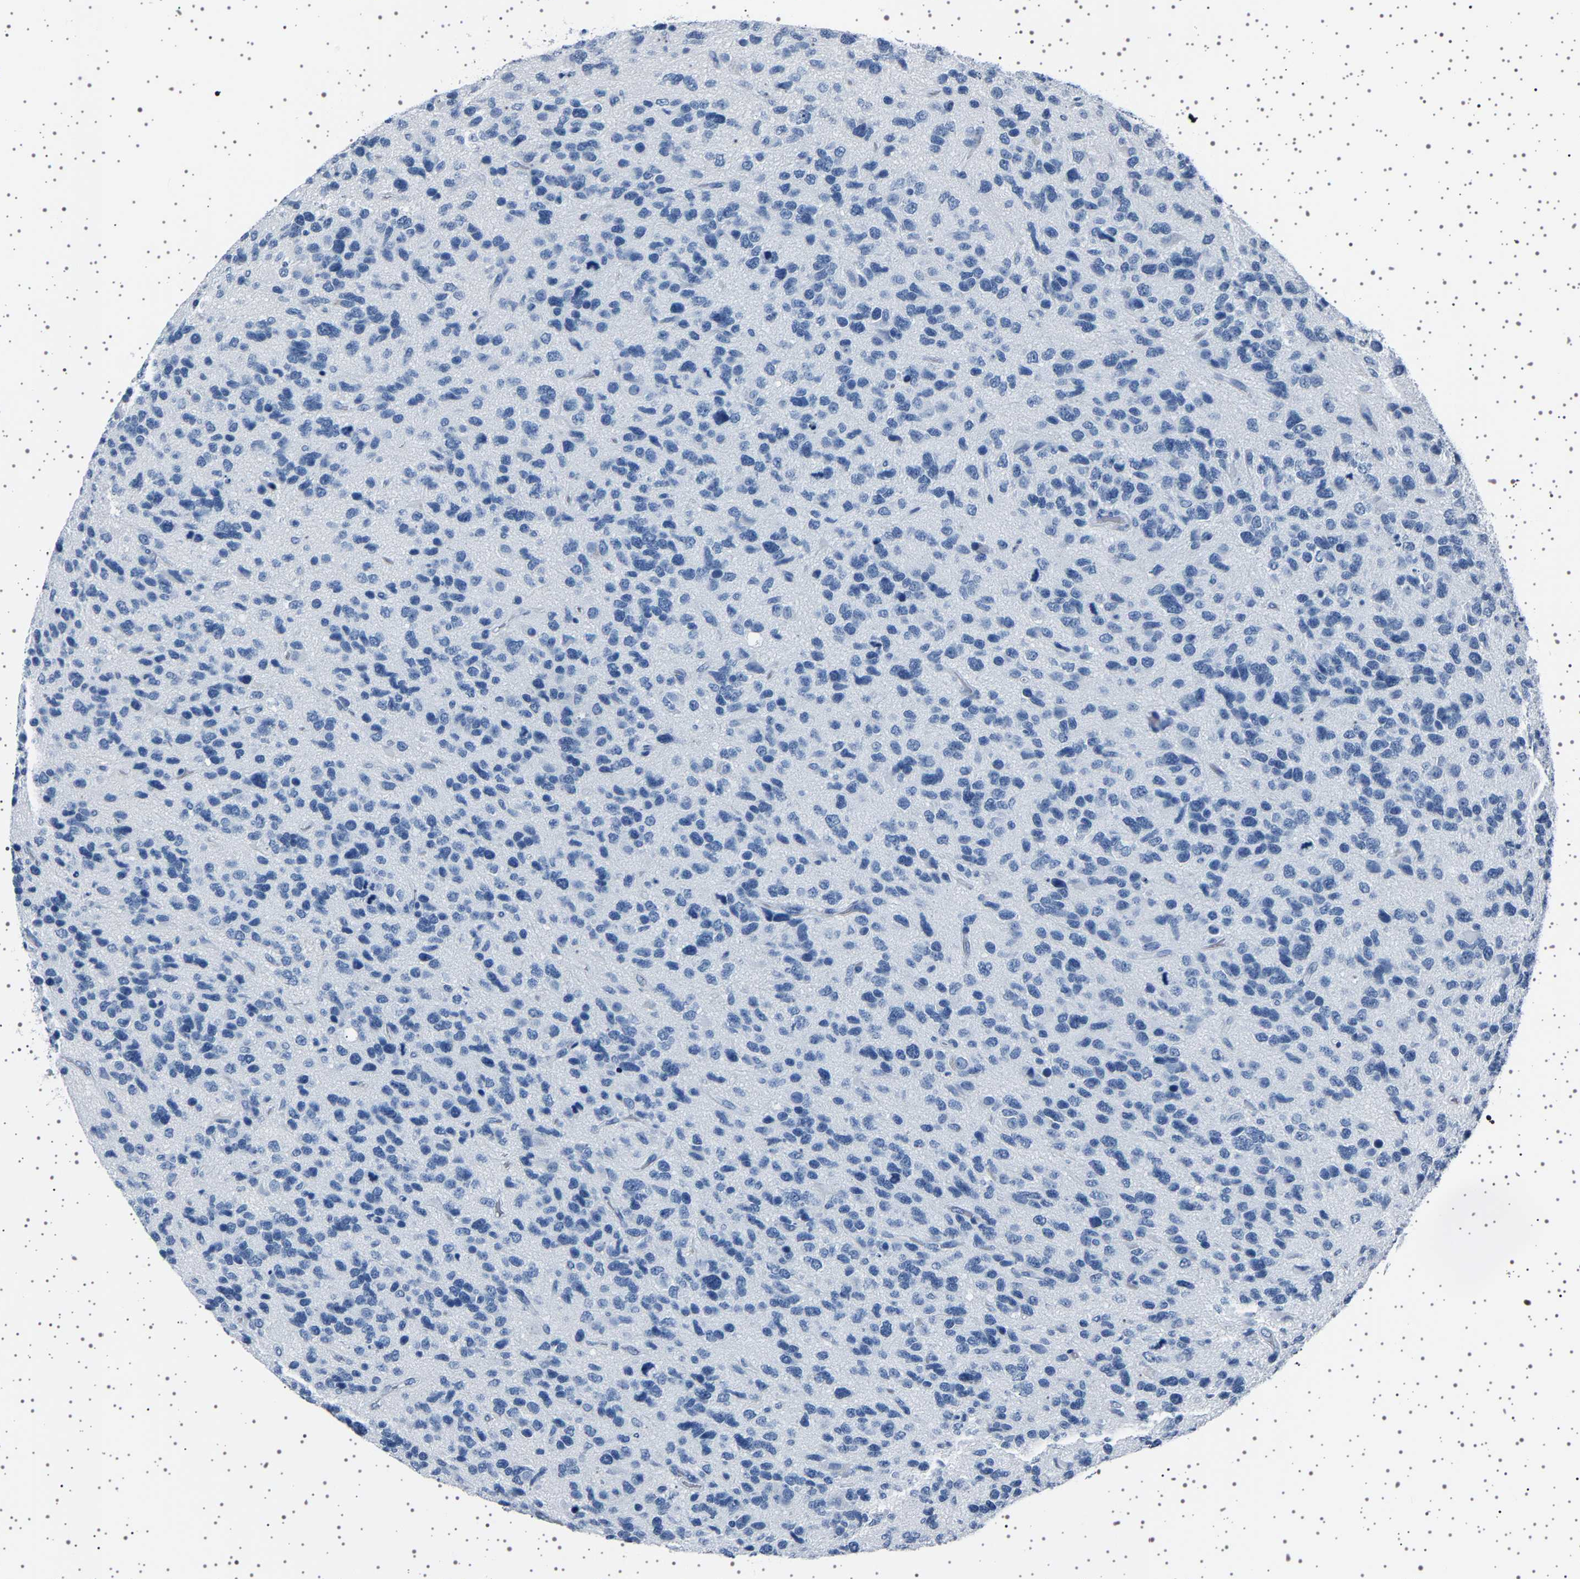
{"staining": {"intensity": "negative", "quantity": "none", "location": "none"}, "tissue": "glioma", "cell_type": "Tumor cells", "image_type": "cancer", "snomed": [{"axis": "morphology", "description": "Glioma, malignant, High grade"}, {"axis": "topography", "description": "Brain"}], "caption": "DAB immunohistochemical staining of glioma demonstrates no significant positivity in tumor cells. (Brightfield microscopy of DAB (3,3'-diaminobenzidine) immunohistochemistry (IHC) at high magnification).", "gene": "TFF3", "patient": {"sex": "female", "age": 58}}